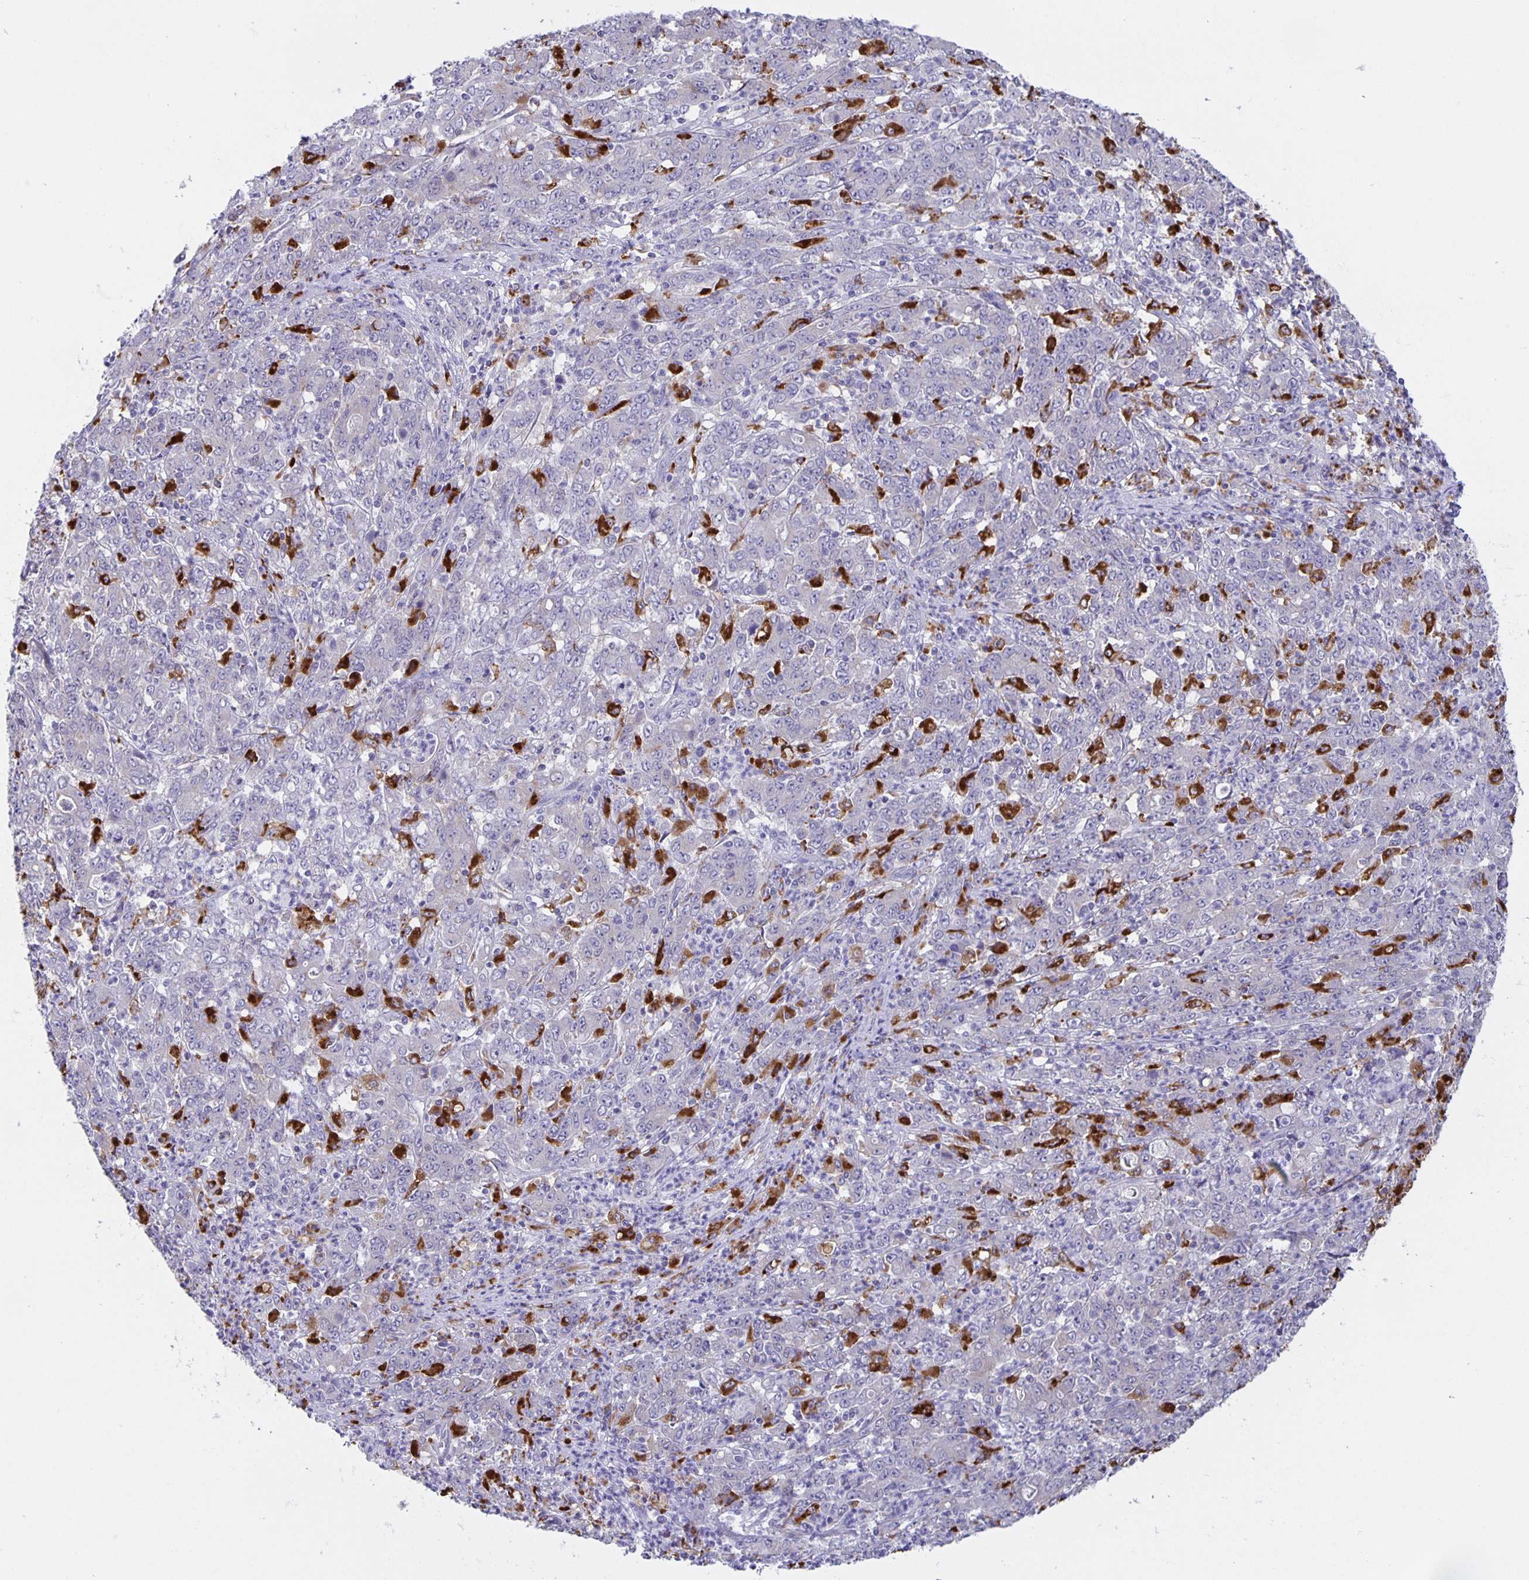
{"staining": {"intensity": "negative", "quantity": "none", "location": "none"}, "tissue": "stomach cancer", "cell_type": "Tumor cells", "image_type": "cancer", "snomed": [{"axis": "morphology", "description": "Adenocarcinoma, NOS"}, {"axis": "topography", "description": "Stomach, lower"}], "caption": "An IHC image of stomach cancer is shown. There is no staining in tumor cells of stomach cancer.", "gene": "LIPA", "patient": {"sex": "female", "age": 71}}